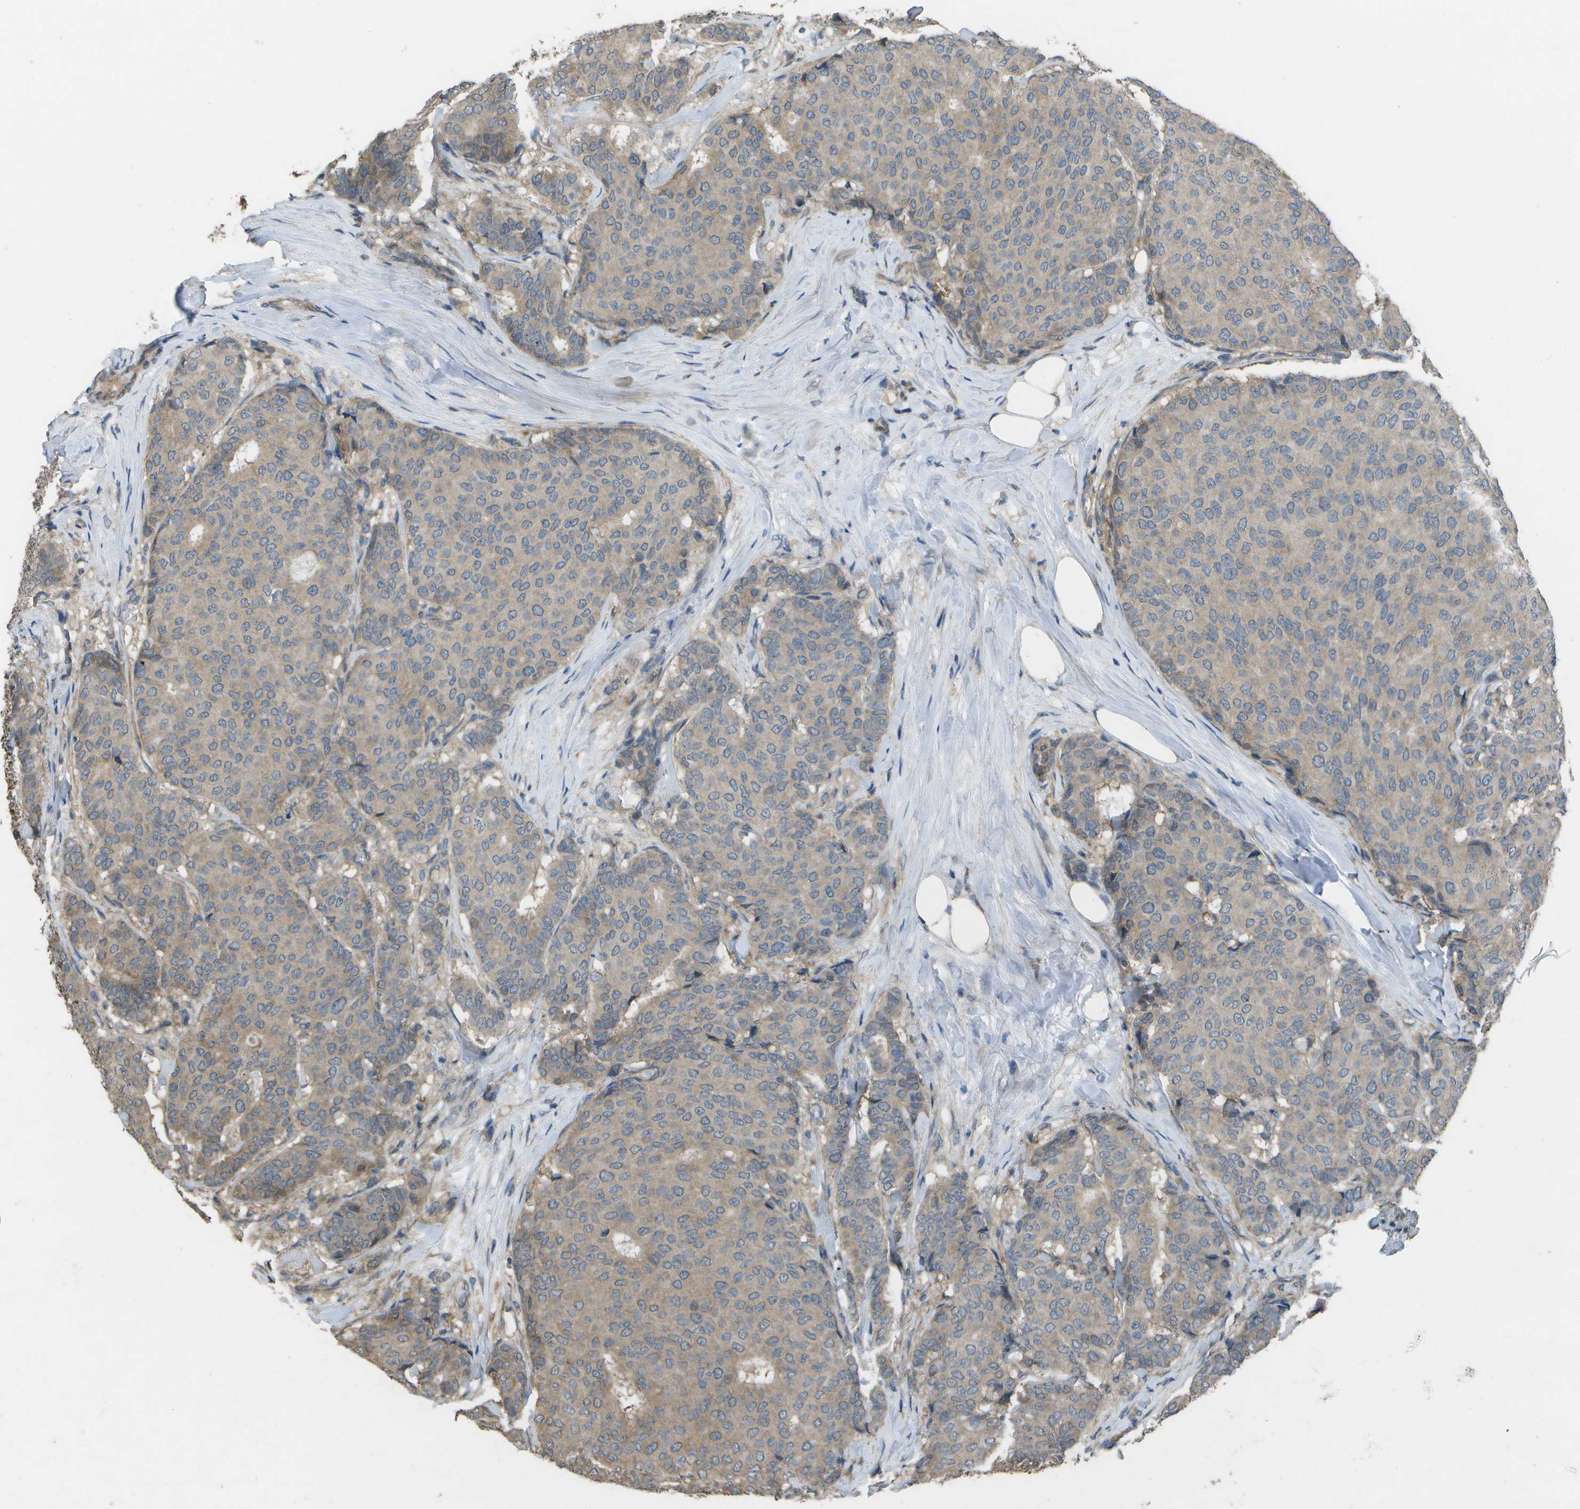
{"staining": {"intensity": "weak", "quantity": "25%-75%", "location": "cytoplasmic/membranous"}, "tissue": "breast cancer", "cell_type": "Tumor cells", "image_type": "cancer", "snomed": [{"axis": "morphology", "description": "Duct carcinoma"}, {"axis": "topography", "description": "Breast"}], "caption": "Human breast cancer stained with a brown dye displays weak cytoplasmic/membranous positive positivity in about 25%-75% of tumor cells.", "gene": "CLNS1A", "patient": {"sex": "female", "age": 75}}